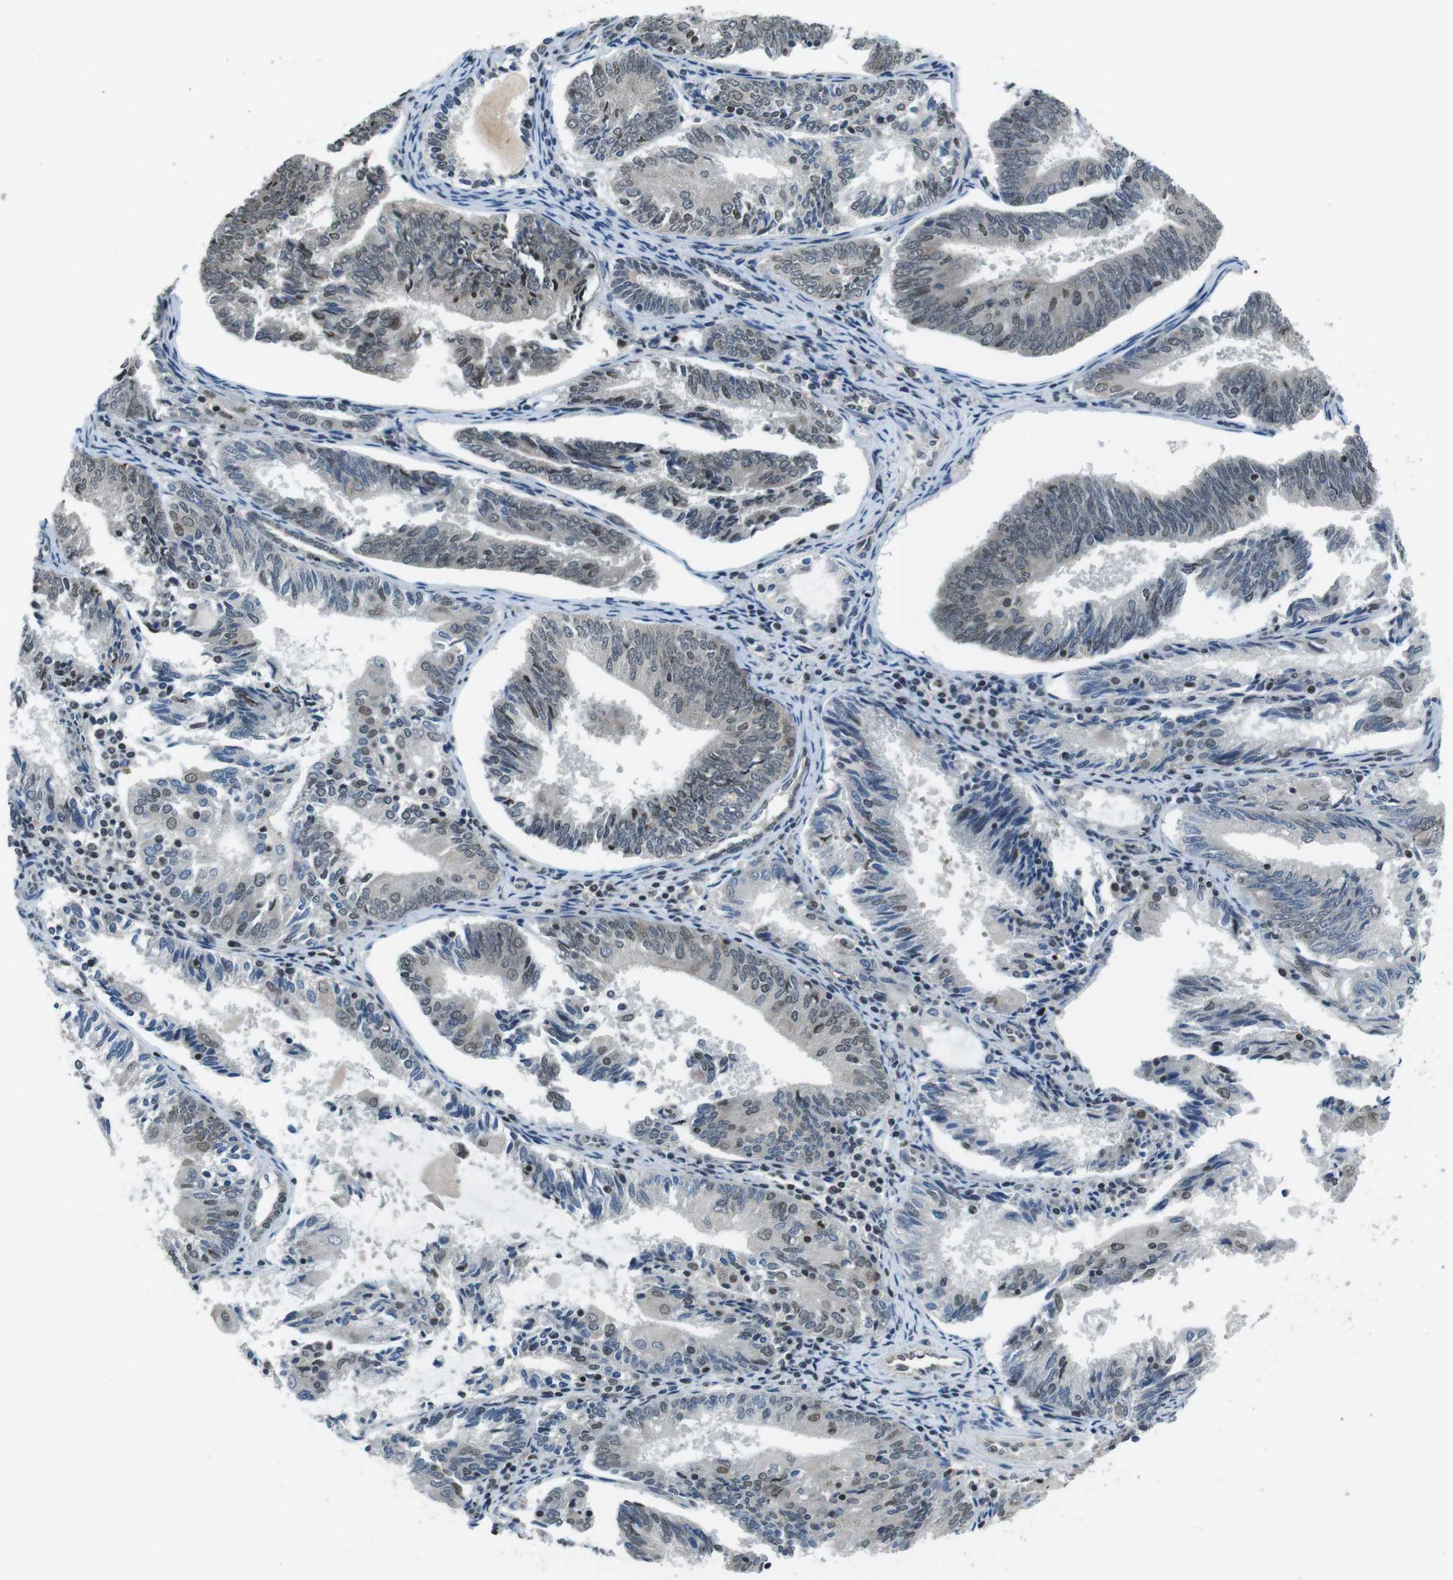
{"staining": {"intensity": "weak", "quantity": "25%-75%", "location": "nuclear"}, "tissue": "endometrial cancer", "cell_type": "Tumor cells", "image_type": "cancer", "snomed": [{"axis": "morphology", "description": "Adenocarcinoma, NOS"}, {"axis": "topography", "description": "Endometrium"}], "caption": "Protein expression analysis of adenocarcinoma (endometrial) displays weak nuclear positivity in approximately 25%-75% of tumor cells.", "gene": "NEK4", "patient": {"sex": "female", "age": 81}}